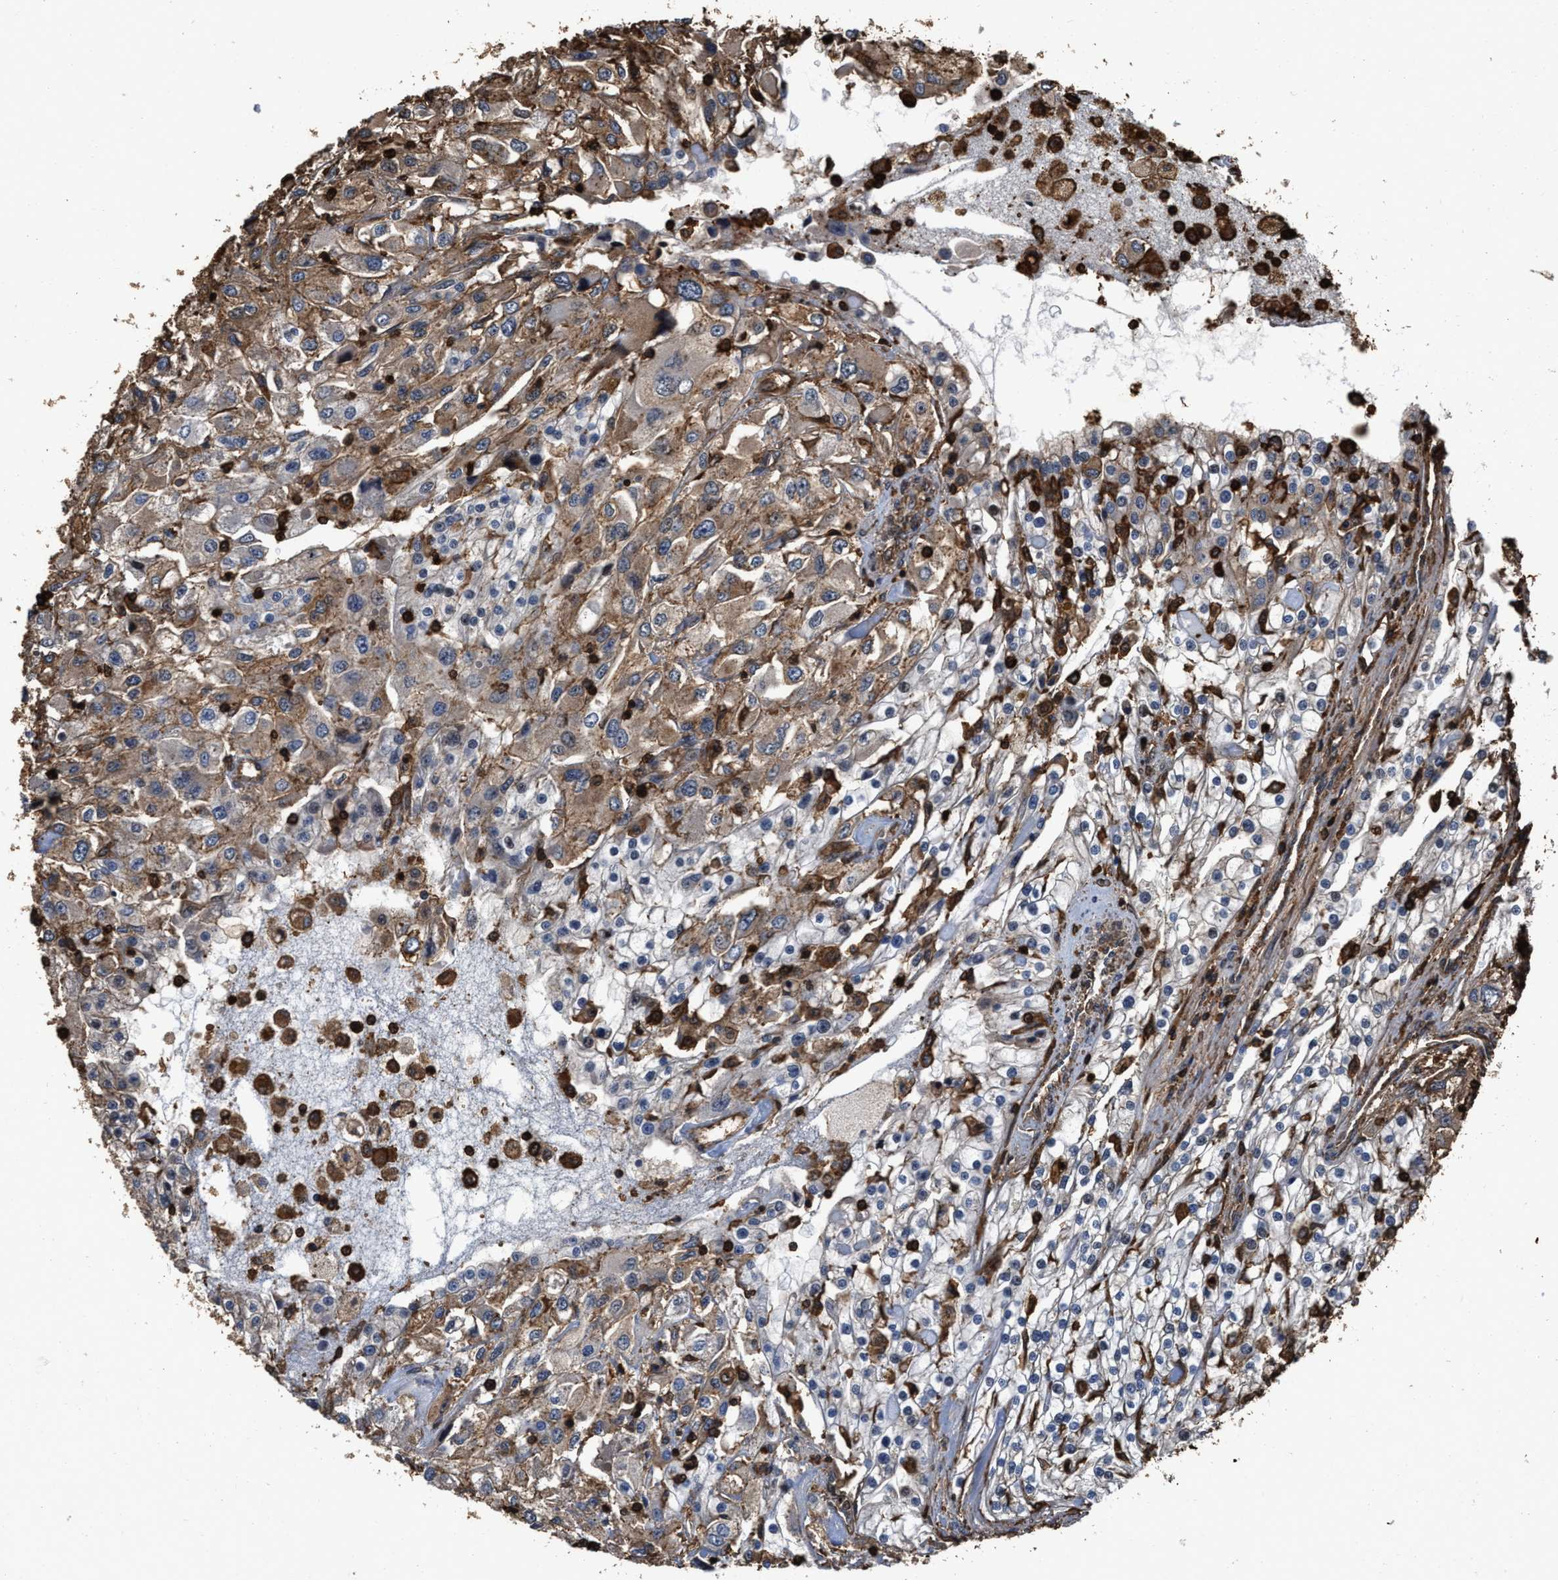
{"staining": {"intensity": "moderate", "quantity": ">75%", "location": "cytoplasmic/membranous"}, "tissue": "renal cancer", "cell_type": "Tumor cells", "image_type": "cancer", "snomed": [{"axis": "morphology", "description": "Adenocarcinoma, NOS"}, {"axis": "topography", "description": "Kidney"}], "caption": "Brown immunohistochemical staining in adenocarcinoma (renal) shows moderate cytoplasmic/membranous expression in about >75% of tumor cells.", "gene": "KBTBD2", "patient": {"sex": "female", "age": 52}}